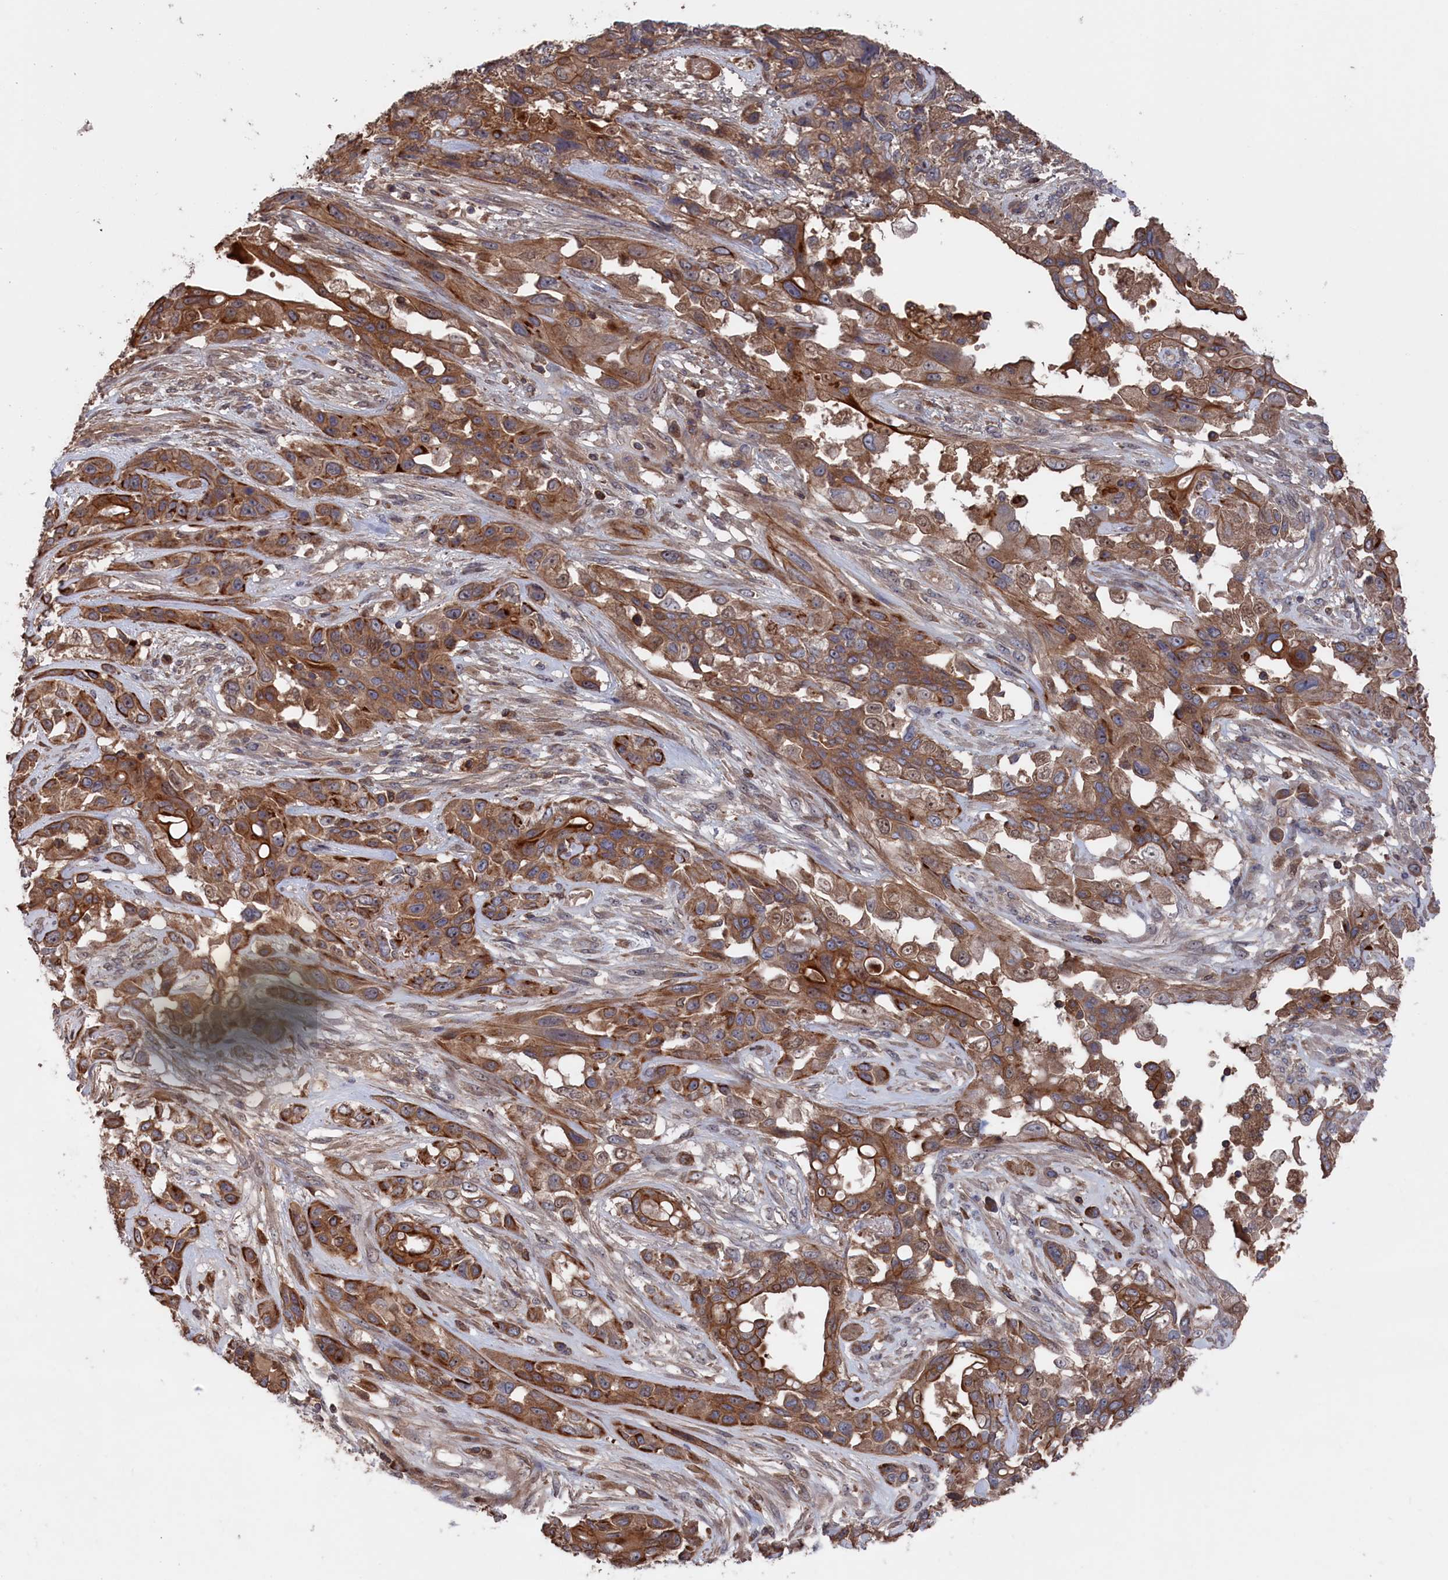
{"staining": {"intensity": "moderate", "quantity": ">75%", "location": "cytoplasmic/membranous"}, "tissue": "lung cancer", "cell_type": "Tumor cells", "image_type": "cancer", "snomed": [{"axis": "morphology", "description": "Squamous cell carcinoma, NOS"}, {"axis": "topography", "description": "Lung"}], "caption": "Lung squamous cell carcinoma stained with a brown dye displays moderate cytoplasmic/membranous positive staining in approximately >75% of tumor cells.", "gene": "PLA2G15", "patient": {"sex": "female", "age": 70}}